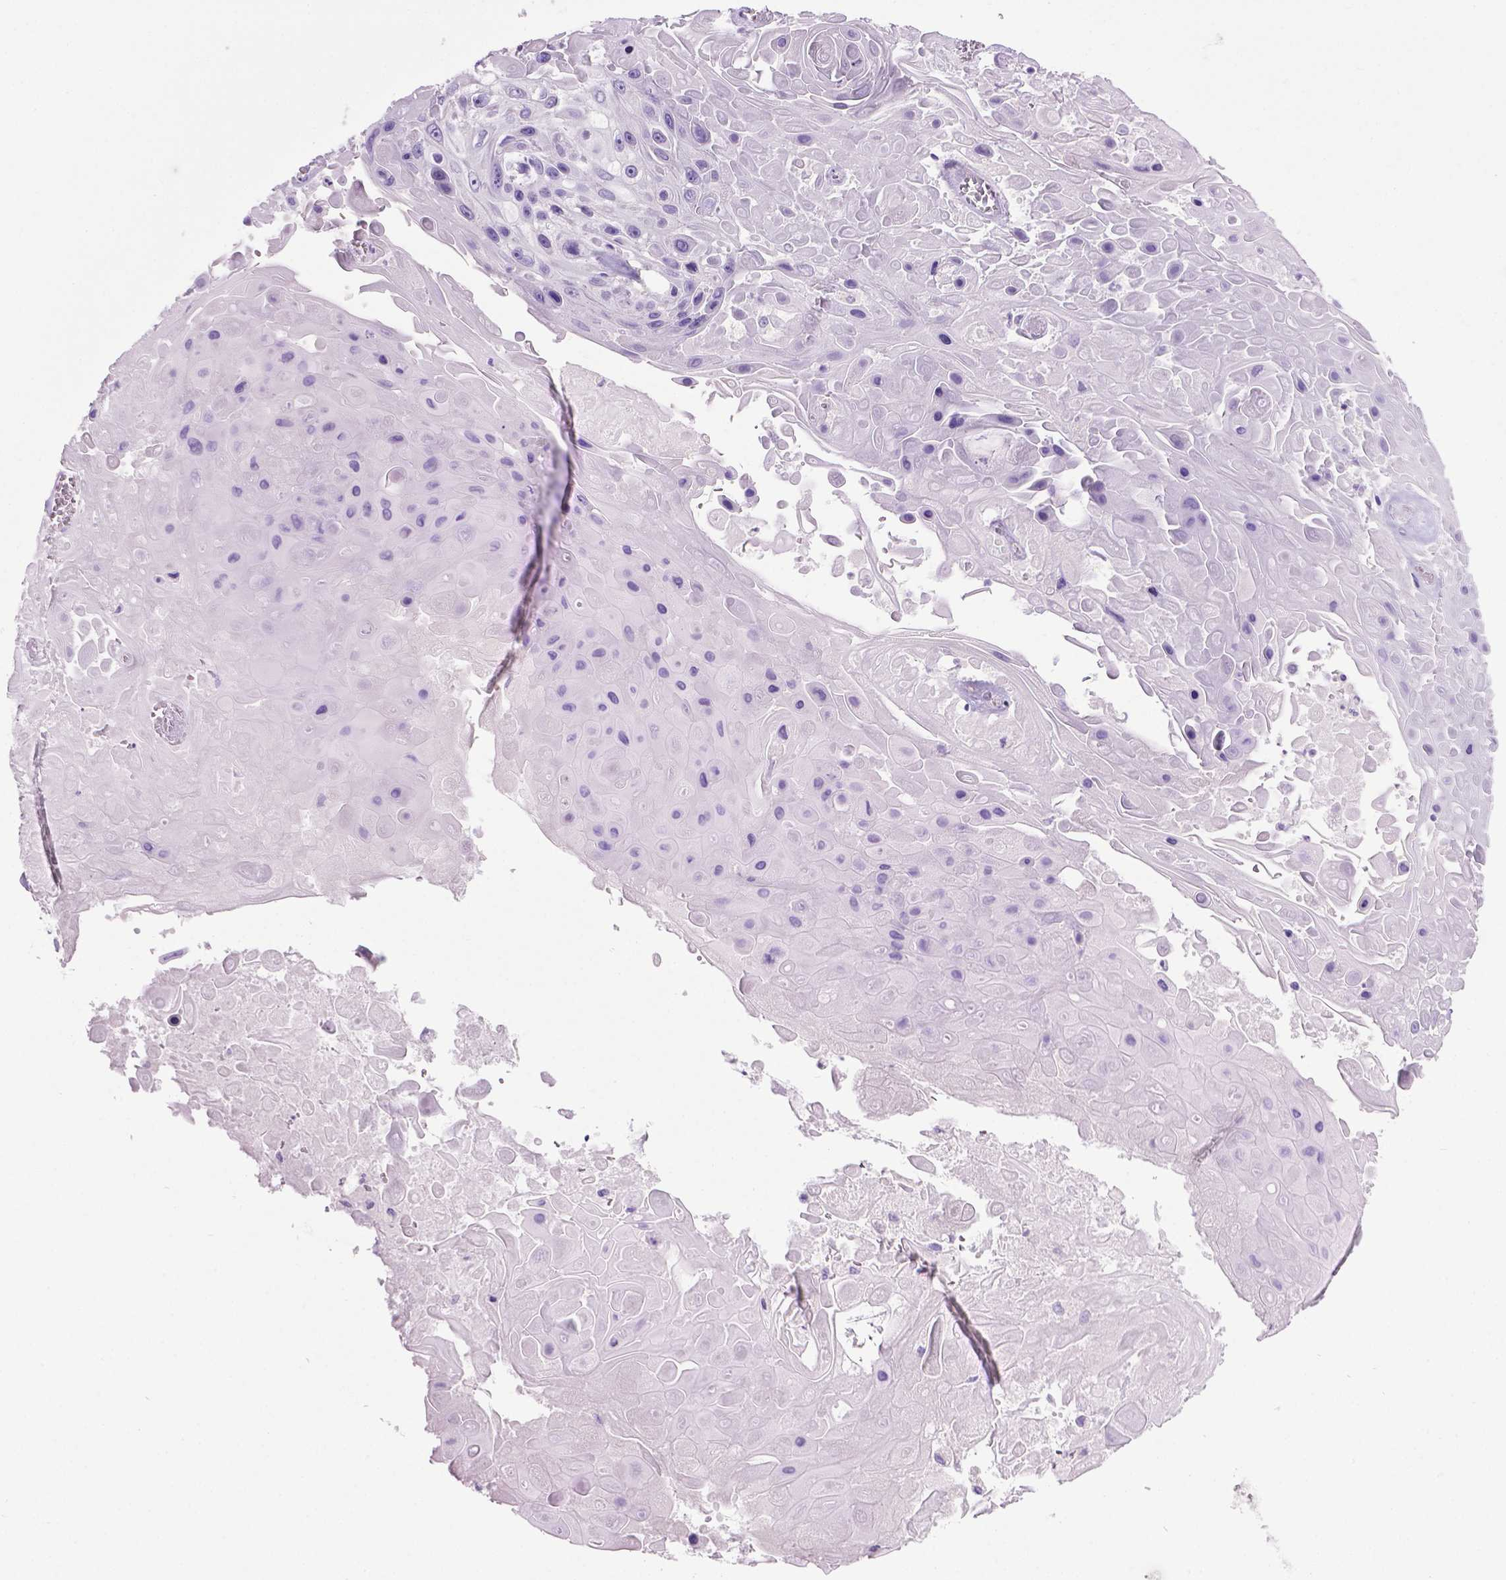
{"staining": {"intensity": "negative", "quantity": "none", "location": "none"}, "tissue": "skin cancer", "cell_type": "Tumor cells", "image_type": "cancer", "snomed": [{"axis": "morphology", "description": "Squamous cell carcinoma, NOS"}, {"axis": "topography", "description": "Skin"}], "caption": "Tumor cells show no significant protein staining in squamous cell carcinoma (skin).", "gene": "LELP1", "patient": {"sex": "male", "age": 82}}